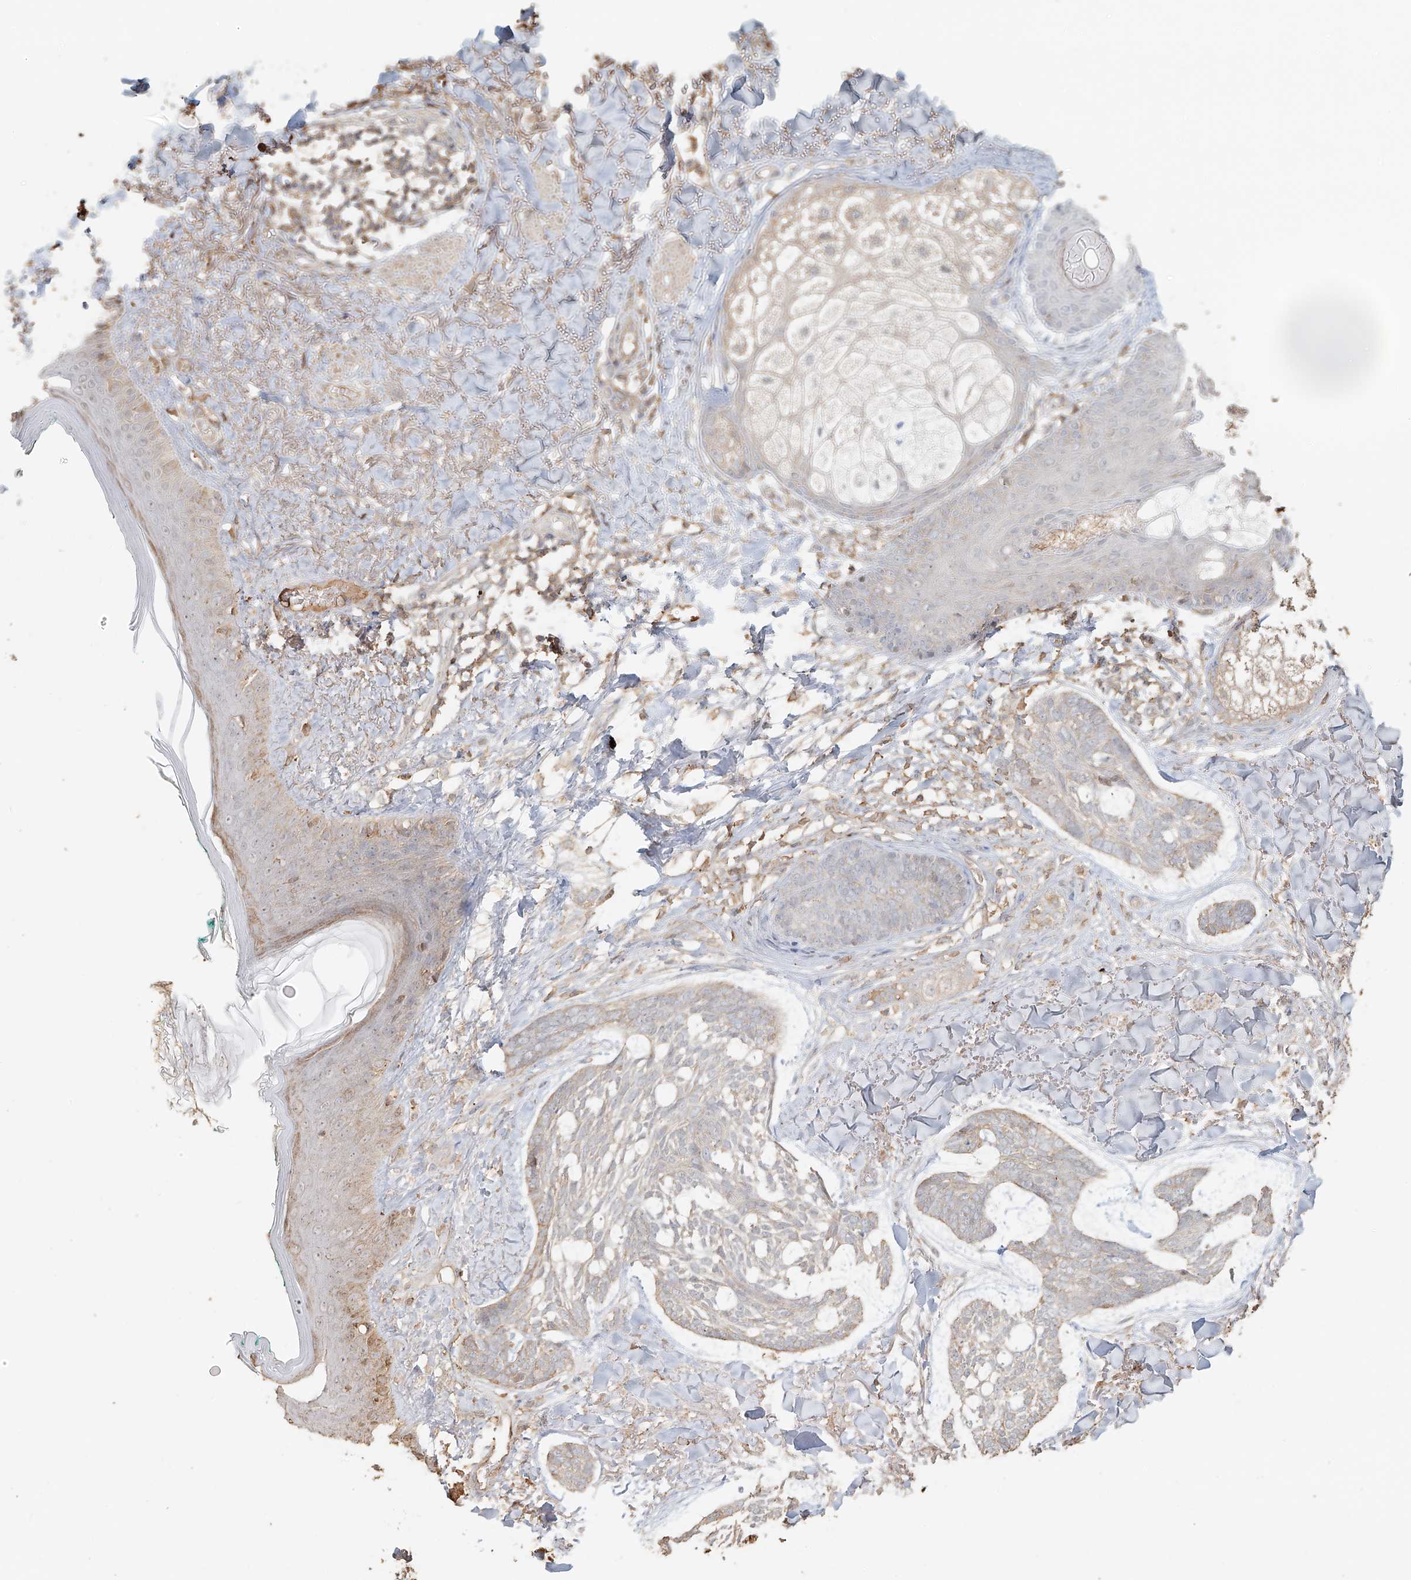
{"staining": {"intensity": "negative", "quantity": "none", "location": "none"}, "tissue": "skin cancer", "cell_type": "Tumor cells", "image_type": "cancer", "snomed": [{"axis": "morphology", "description": "Basal cell carcinoma"}, {"axis": "topography", "description": "Skin"}], "caption": "This is an immunohistochemistry image of basal cell carcinoma (skin). There is no staining in tumor cells.", "gene": "NPHS1", "patient": {"sex": "male", "age": 43}}